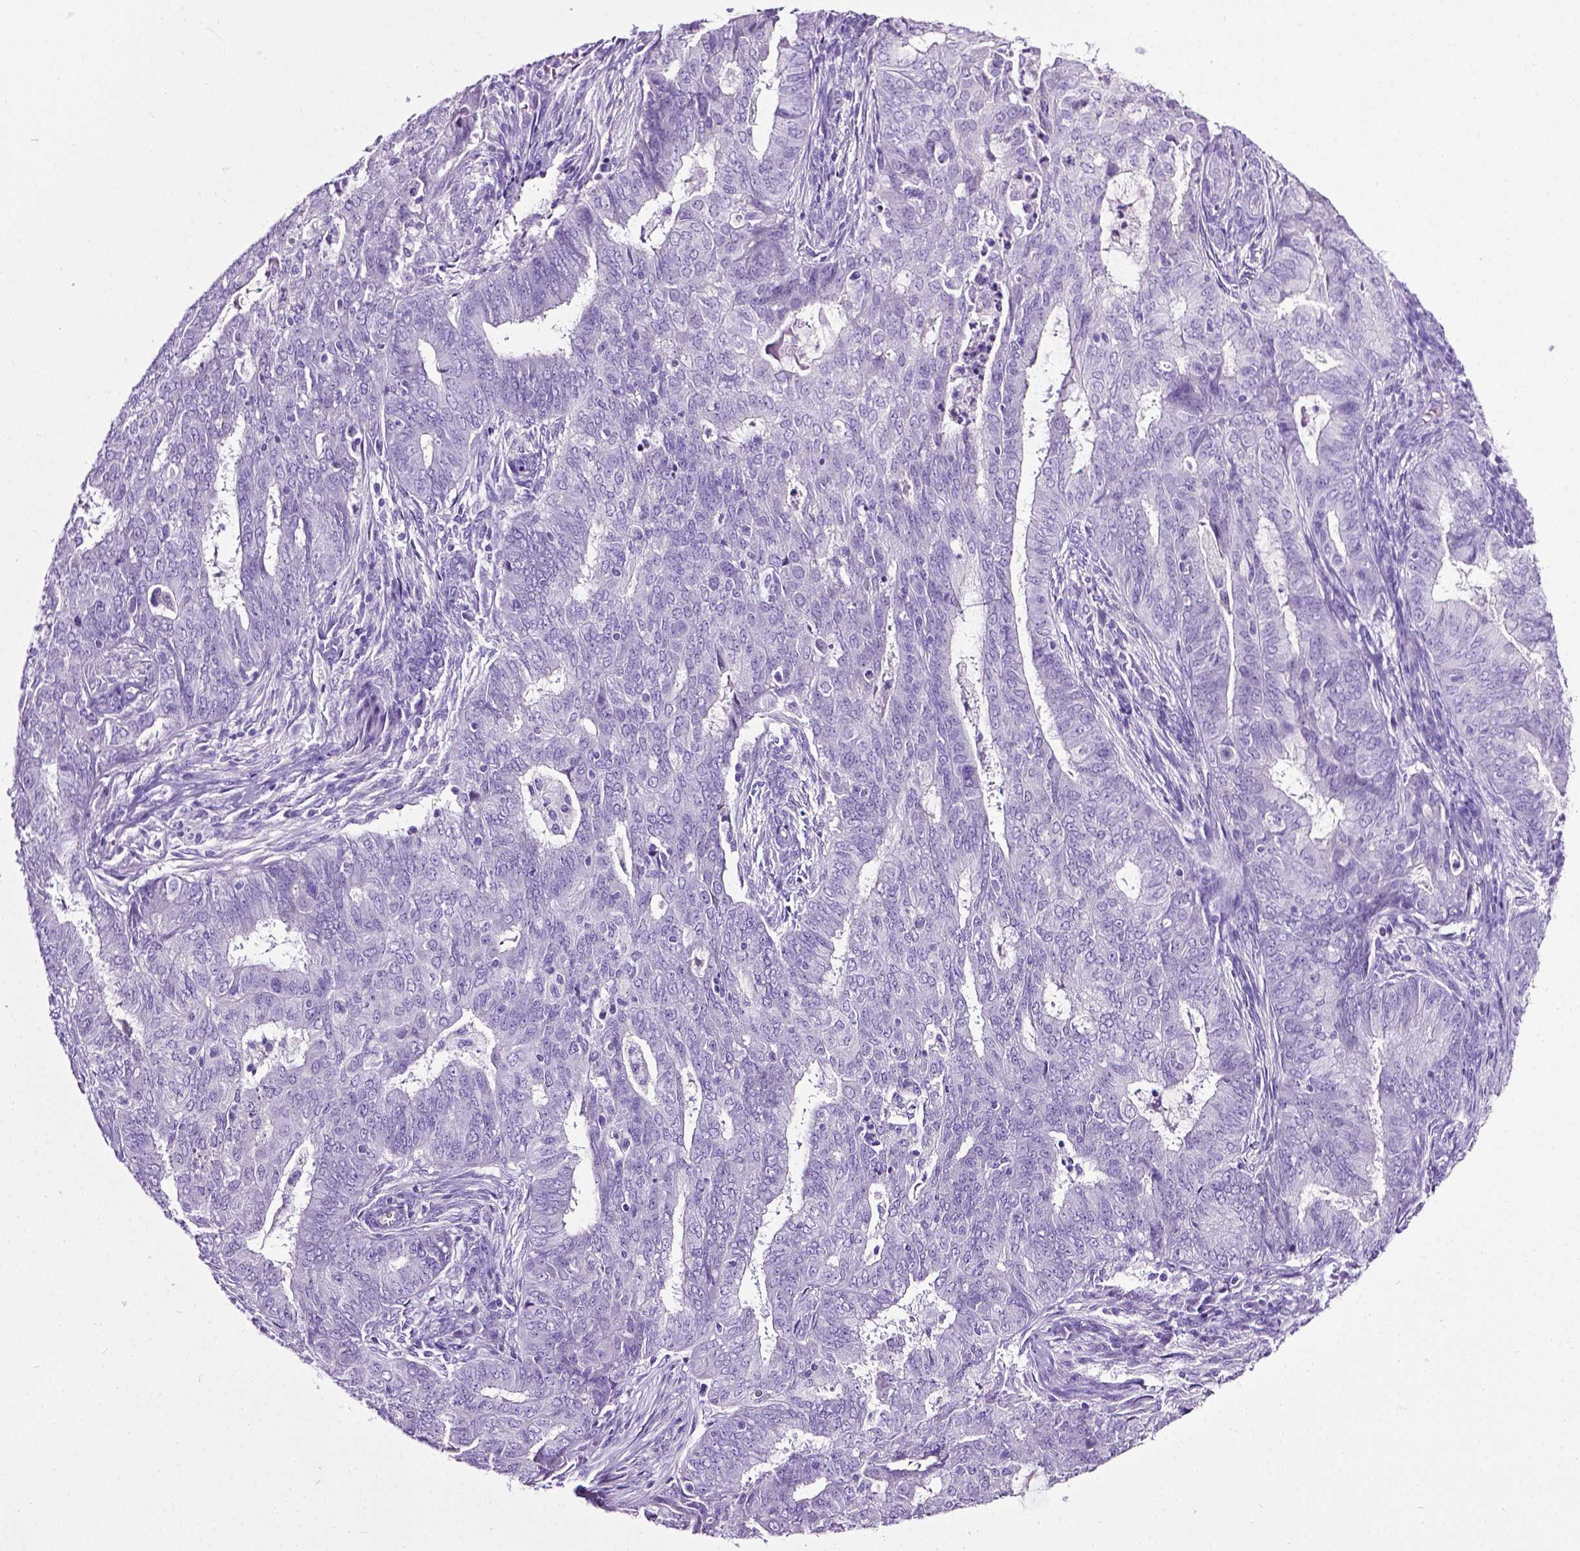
{"staining": {"intensity": "negative", "quantity": "none", "location": "none"}, "tissue": "endometrial cancer", "cell_type": "Tumor cells", "image_type": "cancer", "snomed": [{"axis": "morphology", "description": "Adenocarcinoma, NOS"}, {"axis": "topography", "description": "Endometrium"}], "caption": "A histopathology image of endometrial cancer stained for a protein displays no brown staining in tumor cells.", "gene": "LELP1", "patient": {"sex": "female", "age": 62}}